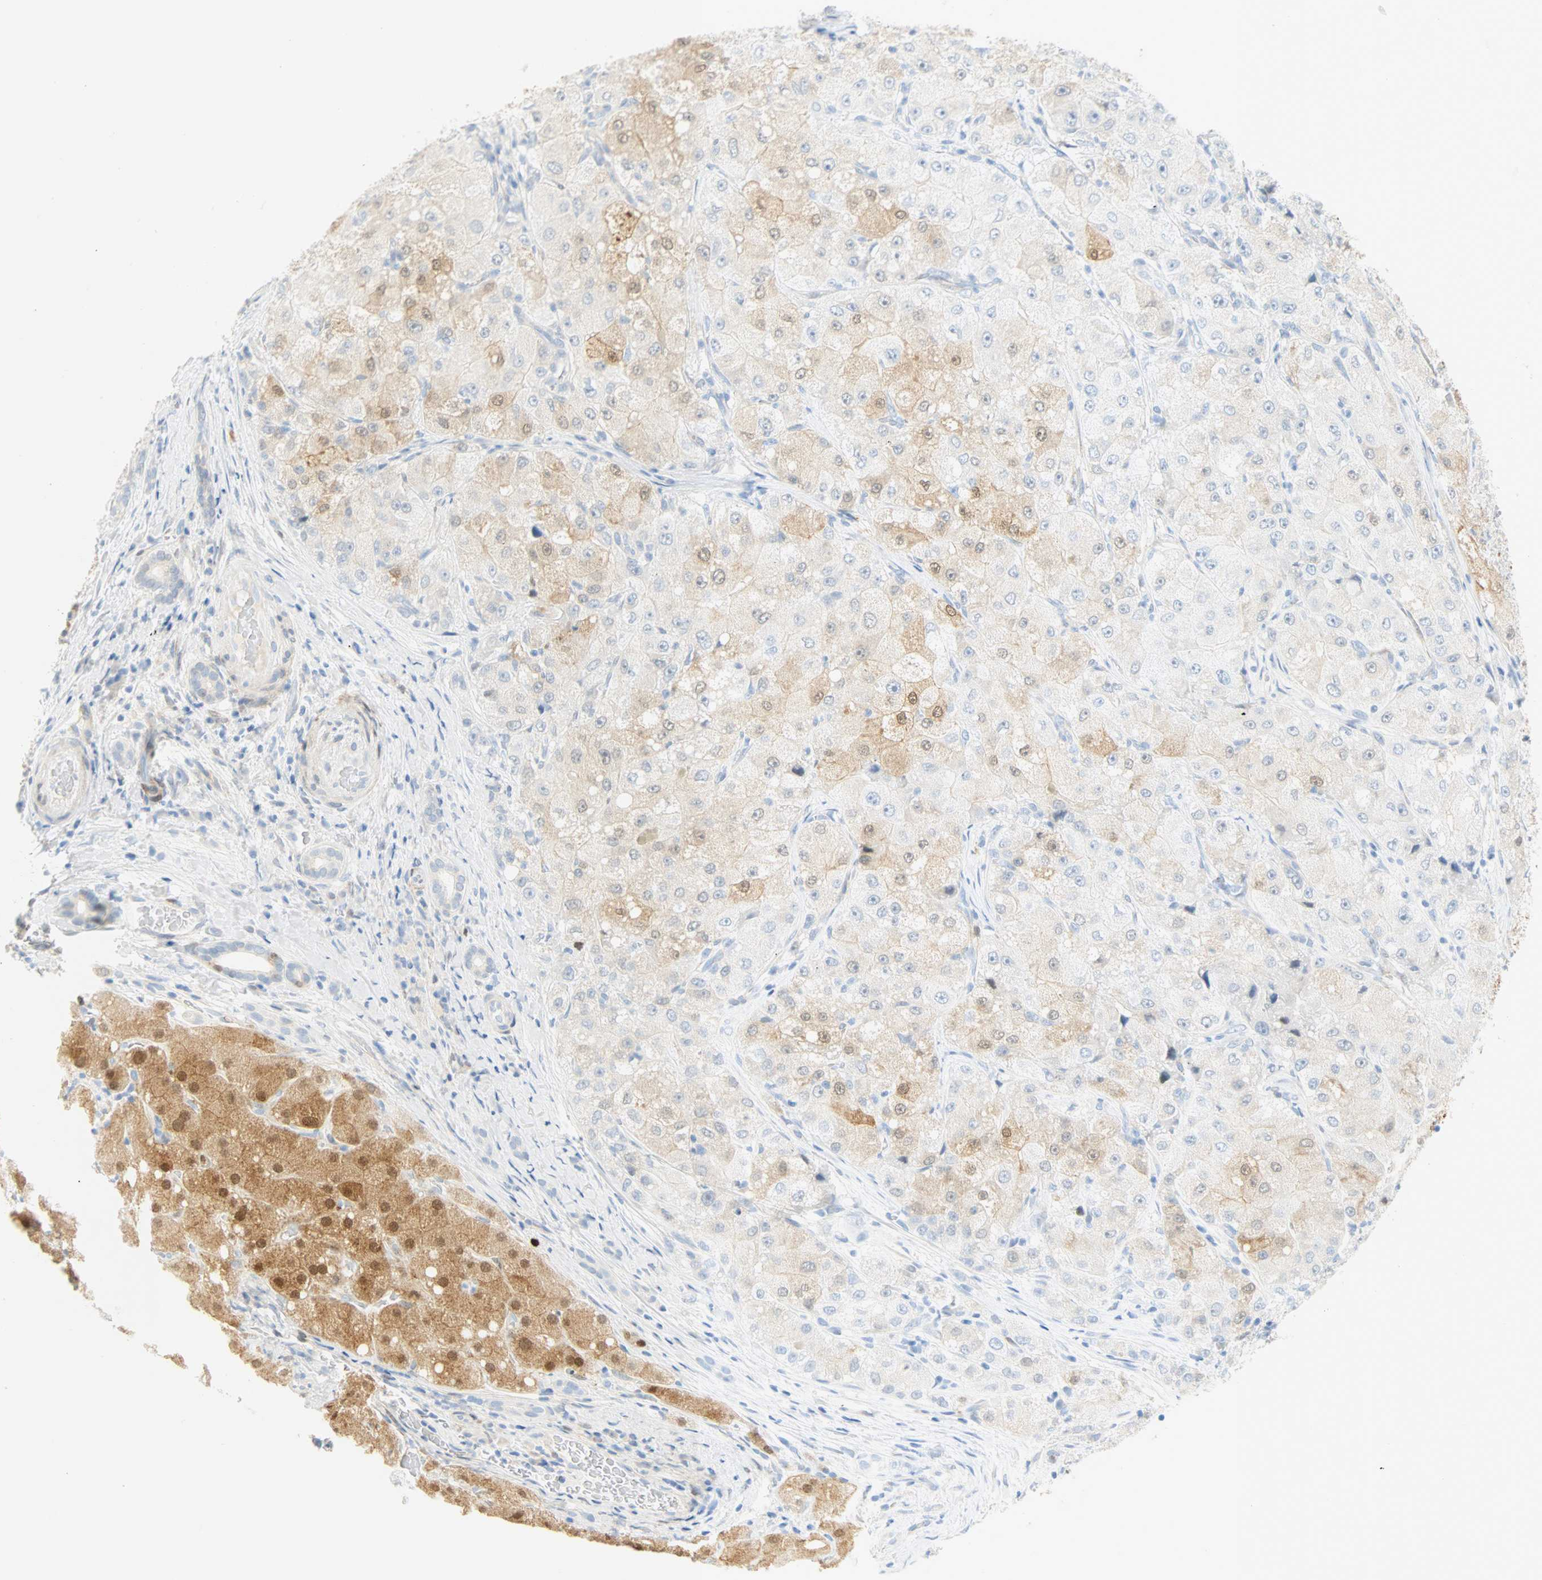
{"staining": {"intensity": "weak", "quantity": "<25%", "location": "cytoplasmic/membranous,nuclear"}, "tissue": "liver cancer", "cell_type": "Tumor cells", "image_type": "cancer", "snomed": [{"axis": "morphology", "description": "Carcinoma, Hepatocellular, NOS"}, {"axis": "topography", "description": "Liver"}], "caption": "The image reveals no staining of tumor cells in hepatocellular carcinoma (liver). Nuclei are stained in blue.", "gene": "SELENBP1", "patient": {"sex": "male", "age": 80}}